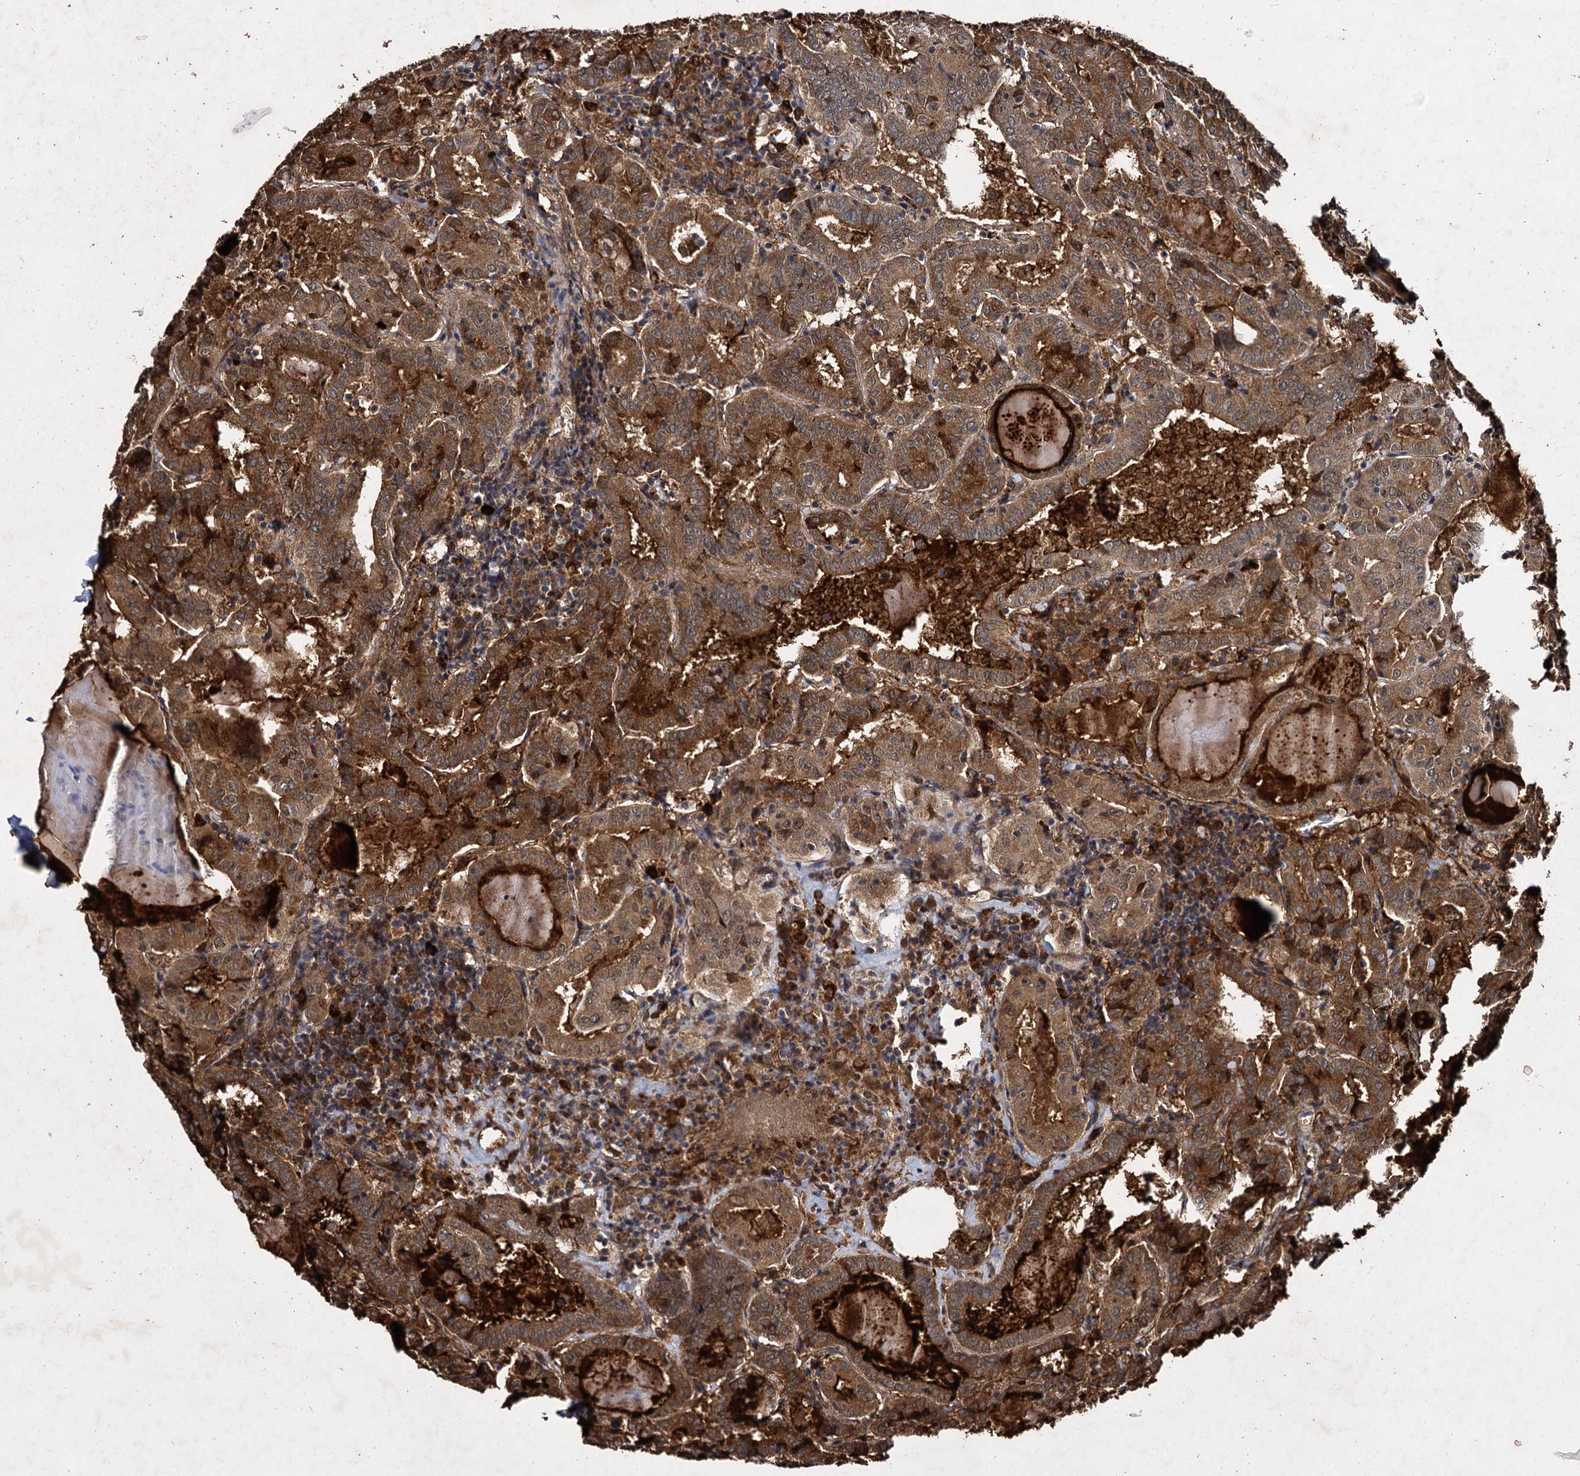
{"staining": {"intensity": "strong", "quantity": ">75%", "location": "cytoplasmic/membranous"}, "tissue": "thyroid cancer", "cell_type": "Tumor cells", "image_type": "cancer", "snomed": [{"axis": "morphology", "description": "Papillary adenocarcinoma, NOS"}, {"axis": "topography", "description": "Thyroid gland"}], "caption": "A brown stain highlights strong cytoplasmic/membranous positivity of a protein in thyroid papillary adenocarcinoma tumor cells.", "gene": "SLC46A3", "patient": {"sex": "female", "age": 72}}